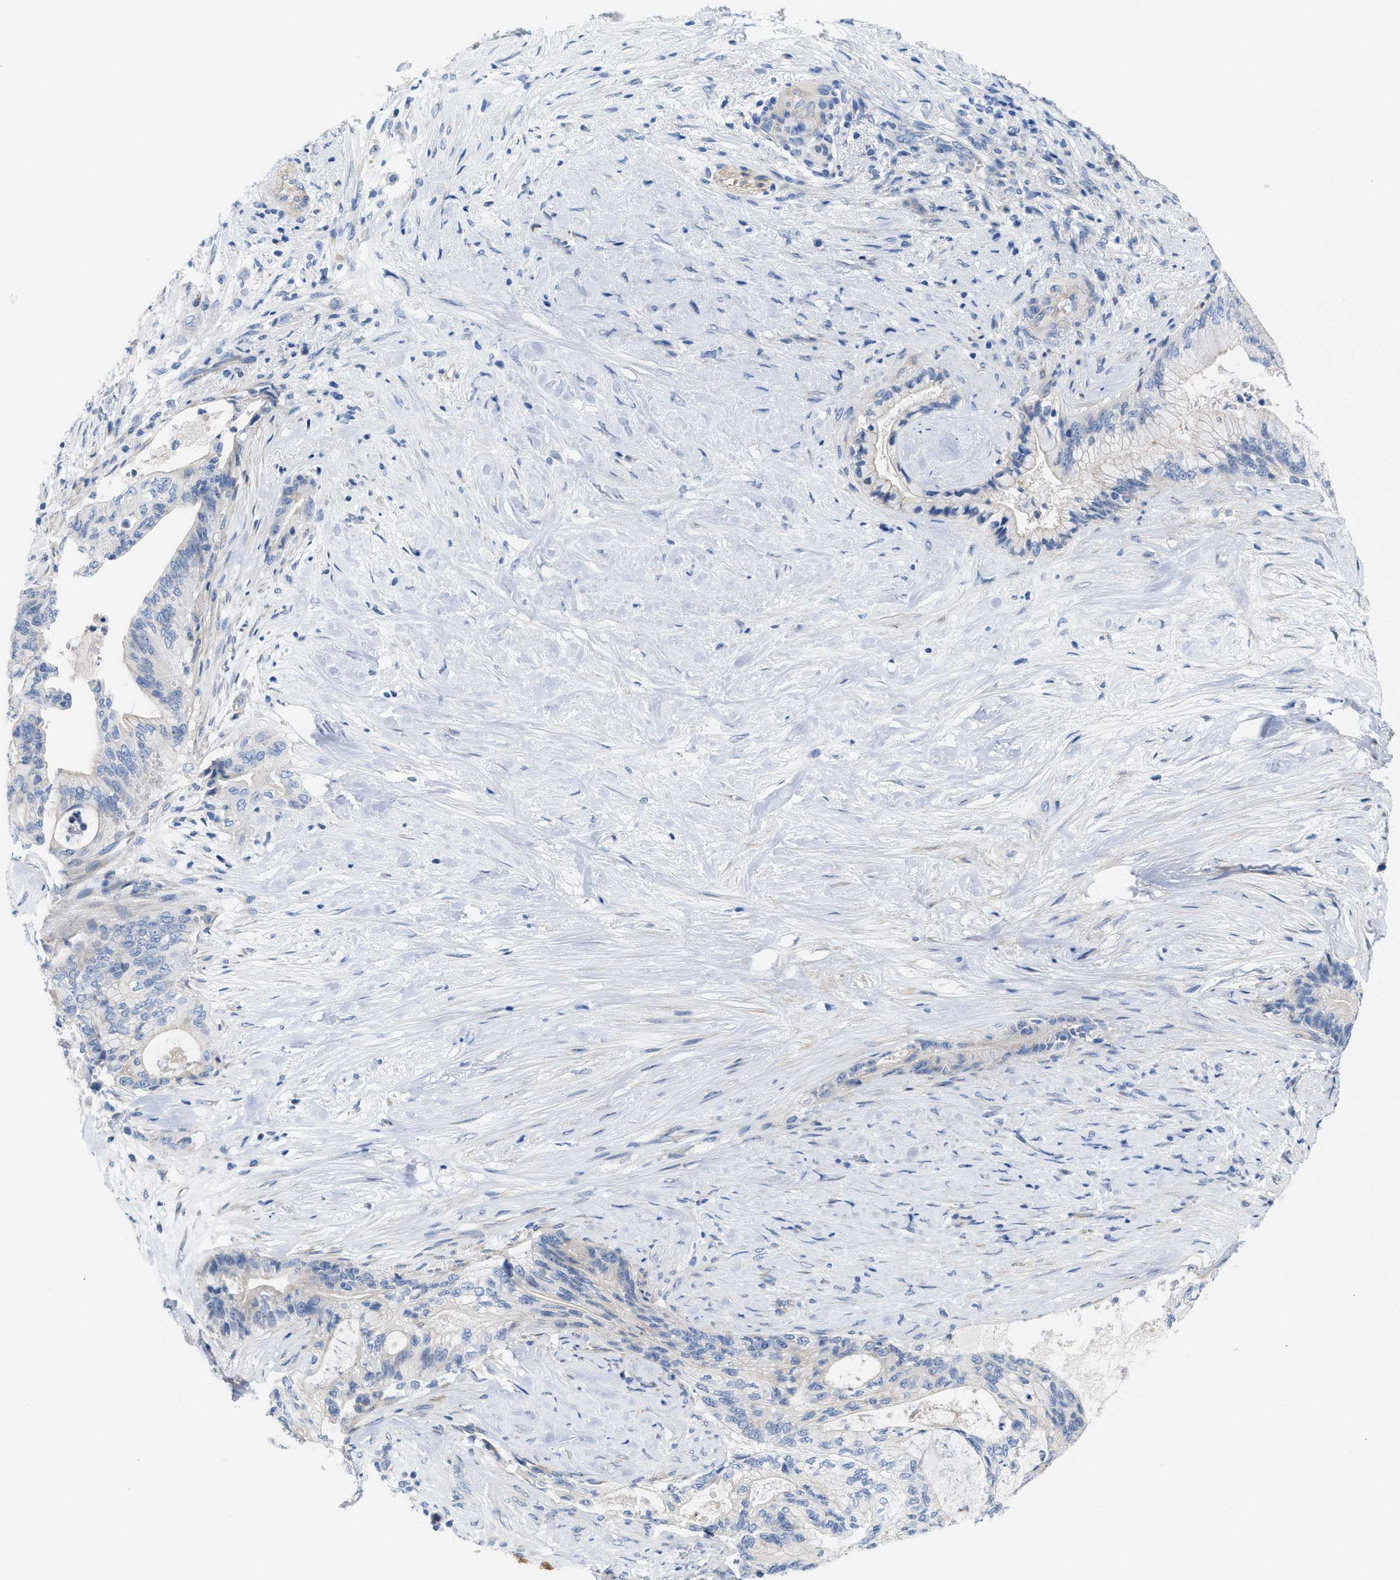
{"staining": {"intensity": "negative", "quantity": "none", "location": "none"}, "tissue": "pancreatic cancer", "cell_type": "Tumor cells", "image_type": "cancer", "snomed": [{"axis": "morphology", "description": "Adenocarcinoma, NOS"}, {"axis": "topography", "description": "Pancreas"}], "caption": "High magnification brightfield microscopy of pancreatic adenocarcinoma stained with DAB (brown) and counterstained with hematoxylin (blue): tumor cells show no significant expression.", "gene": "CPA2", "patient": {"sex": "male", "age": 59}}